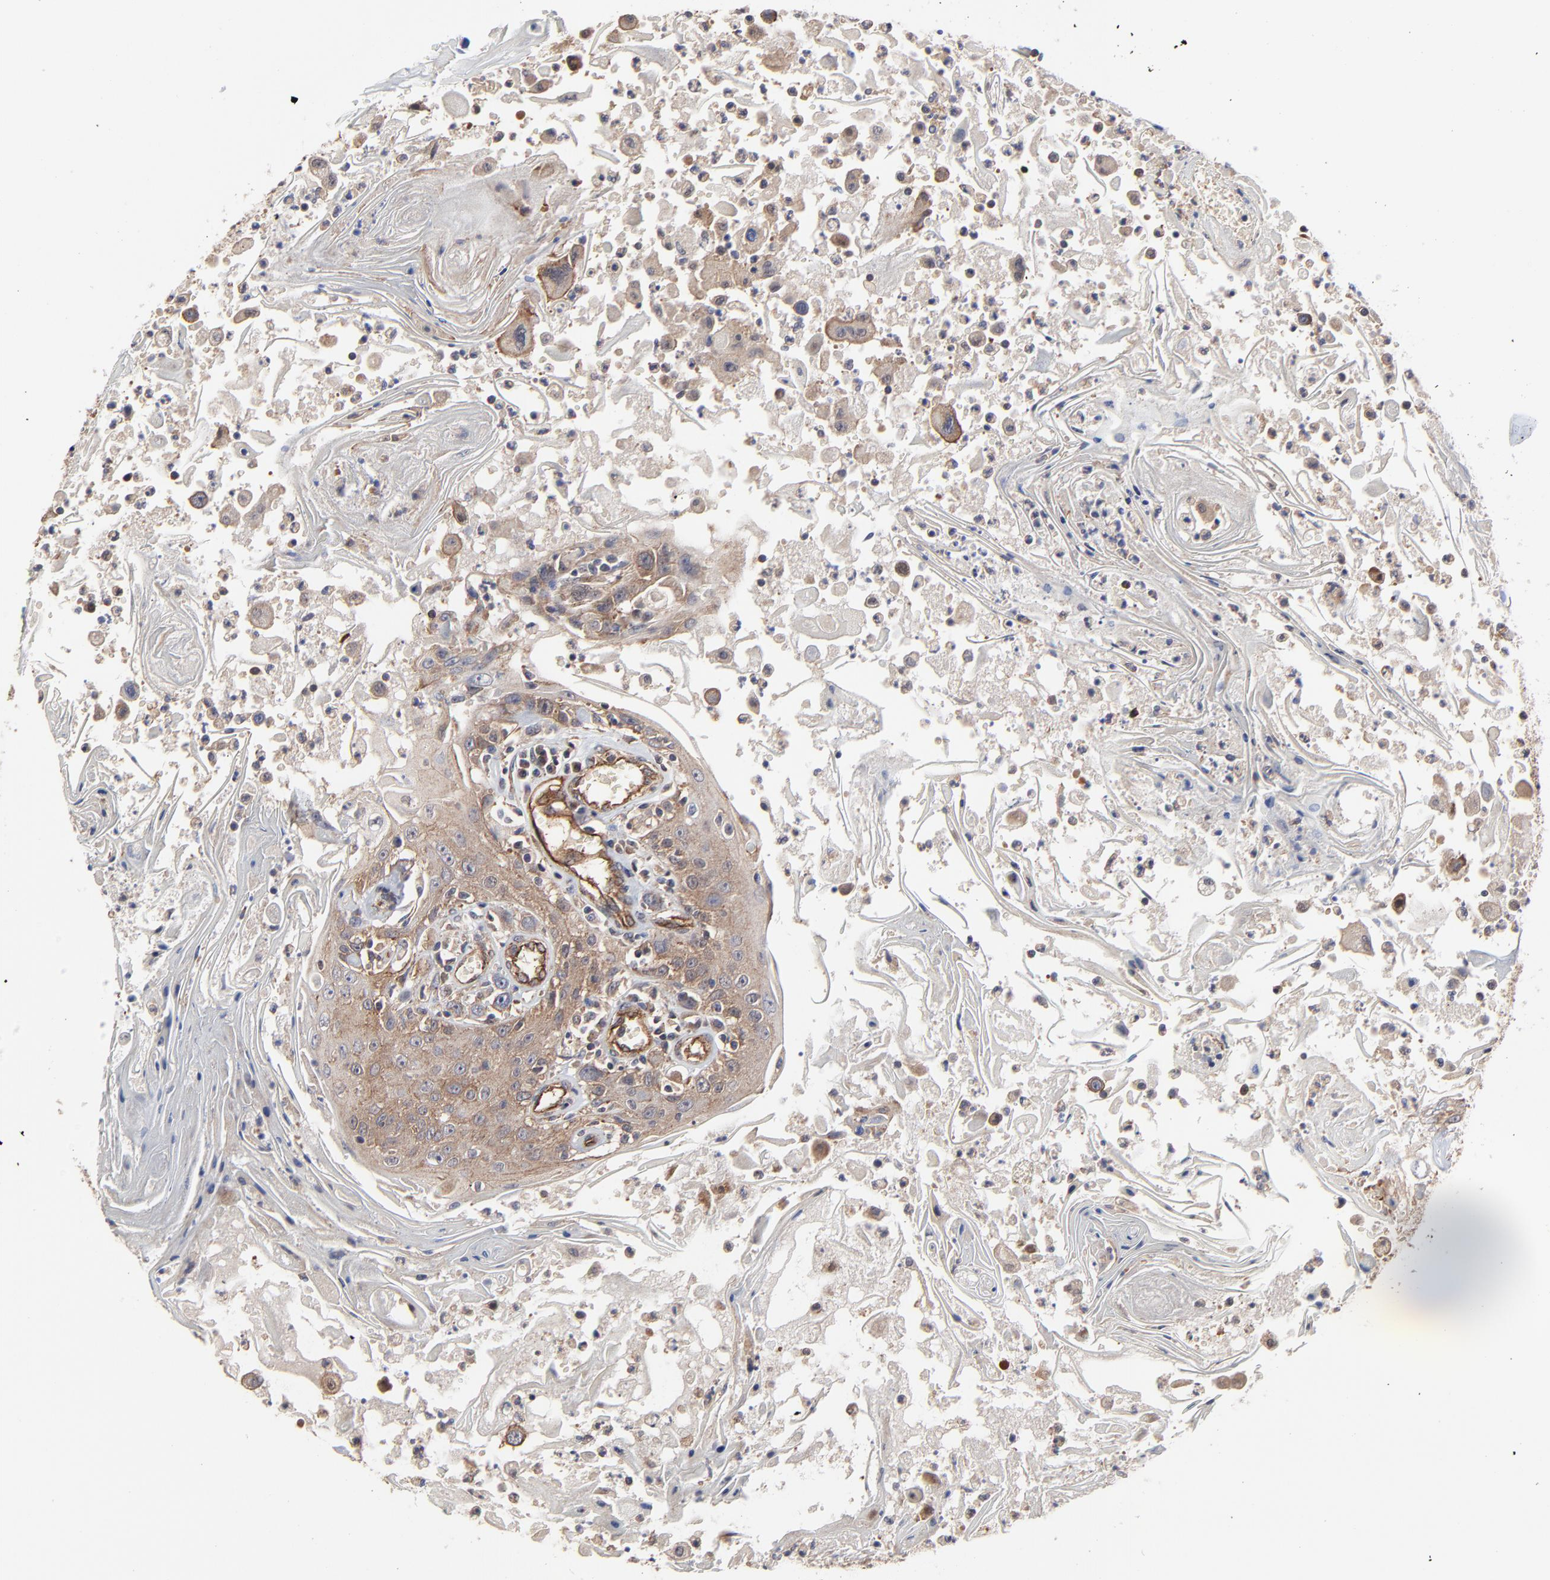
{"staining": {"intensity": "moderate", "quantity": ">75%", "location": "cytoplasmic/membranous"}, "tissue": "head and neck cancer", "cell_type": "Tumor cells", "image_type": "cancer", "snomed": [{"axis": "morphology", "description": "Squamous cell carcinoma, NOS"}, {"axis": "topography", "description": "Oral tissue"}, {"axis": "topography", "description": "Head-Neck"}], "caption": "Squamous cell carcinoma (head and neck) stained with DAB immunohistochemistry displays medium levels of moderate cytoplasmic/membranous positivity in about >75% of tumor cells. The staining is performed using DAB brown chromogen to label protein expression. The nuclei are counter-stained blue using hematoxylin.", "gene": "ARMT1", "patient": {"sex": "female", "age": 76}}